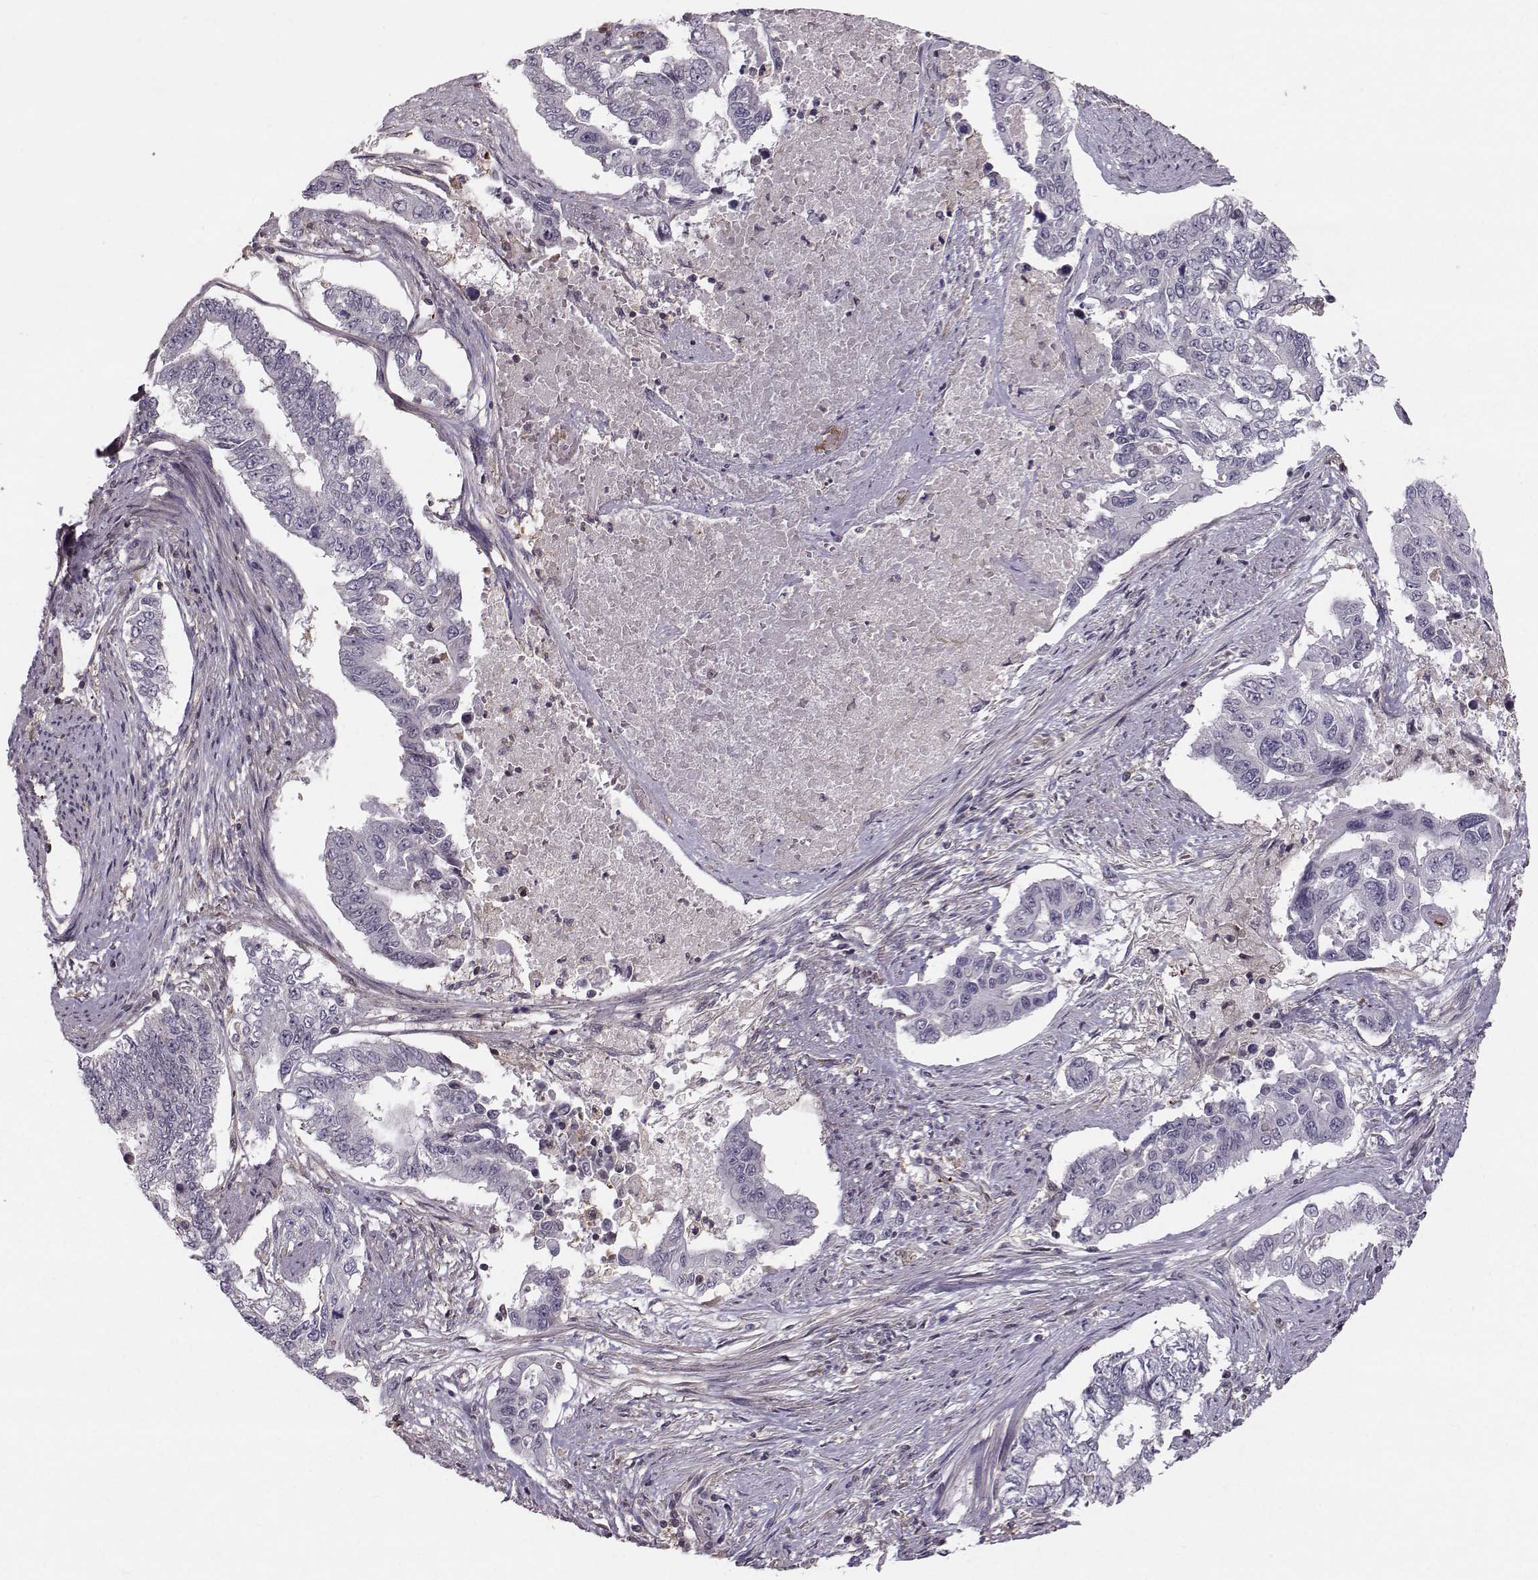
{"staining": {"intensity": "negative", "quantity": "none", "location": "none"}, "tissue": "endometrial cancer", "cell_type": "Tumor cells", "image_type": "cancer", "snomed": [{"axis": "morphology", "description": "Adenocarcinoma, NOS"}, {"axis": "topography", "description": "Uterus"}], "caption": "Image shows no protein staining in tumor cells of adenocarcinoma (endometrial) tissue.", "gene": "ASB16", "patient": {"sex": "female", "age": 59}}